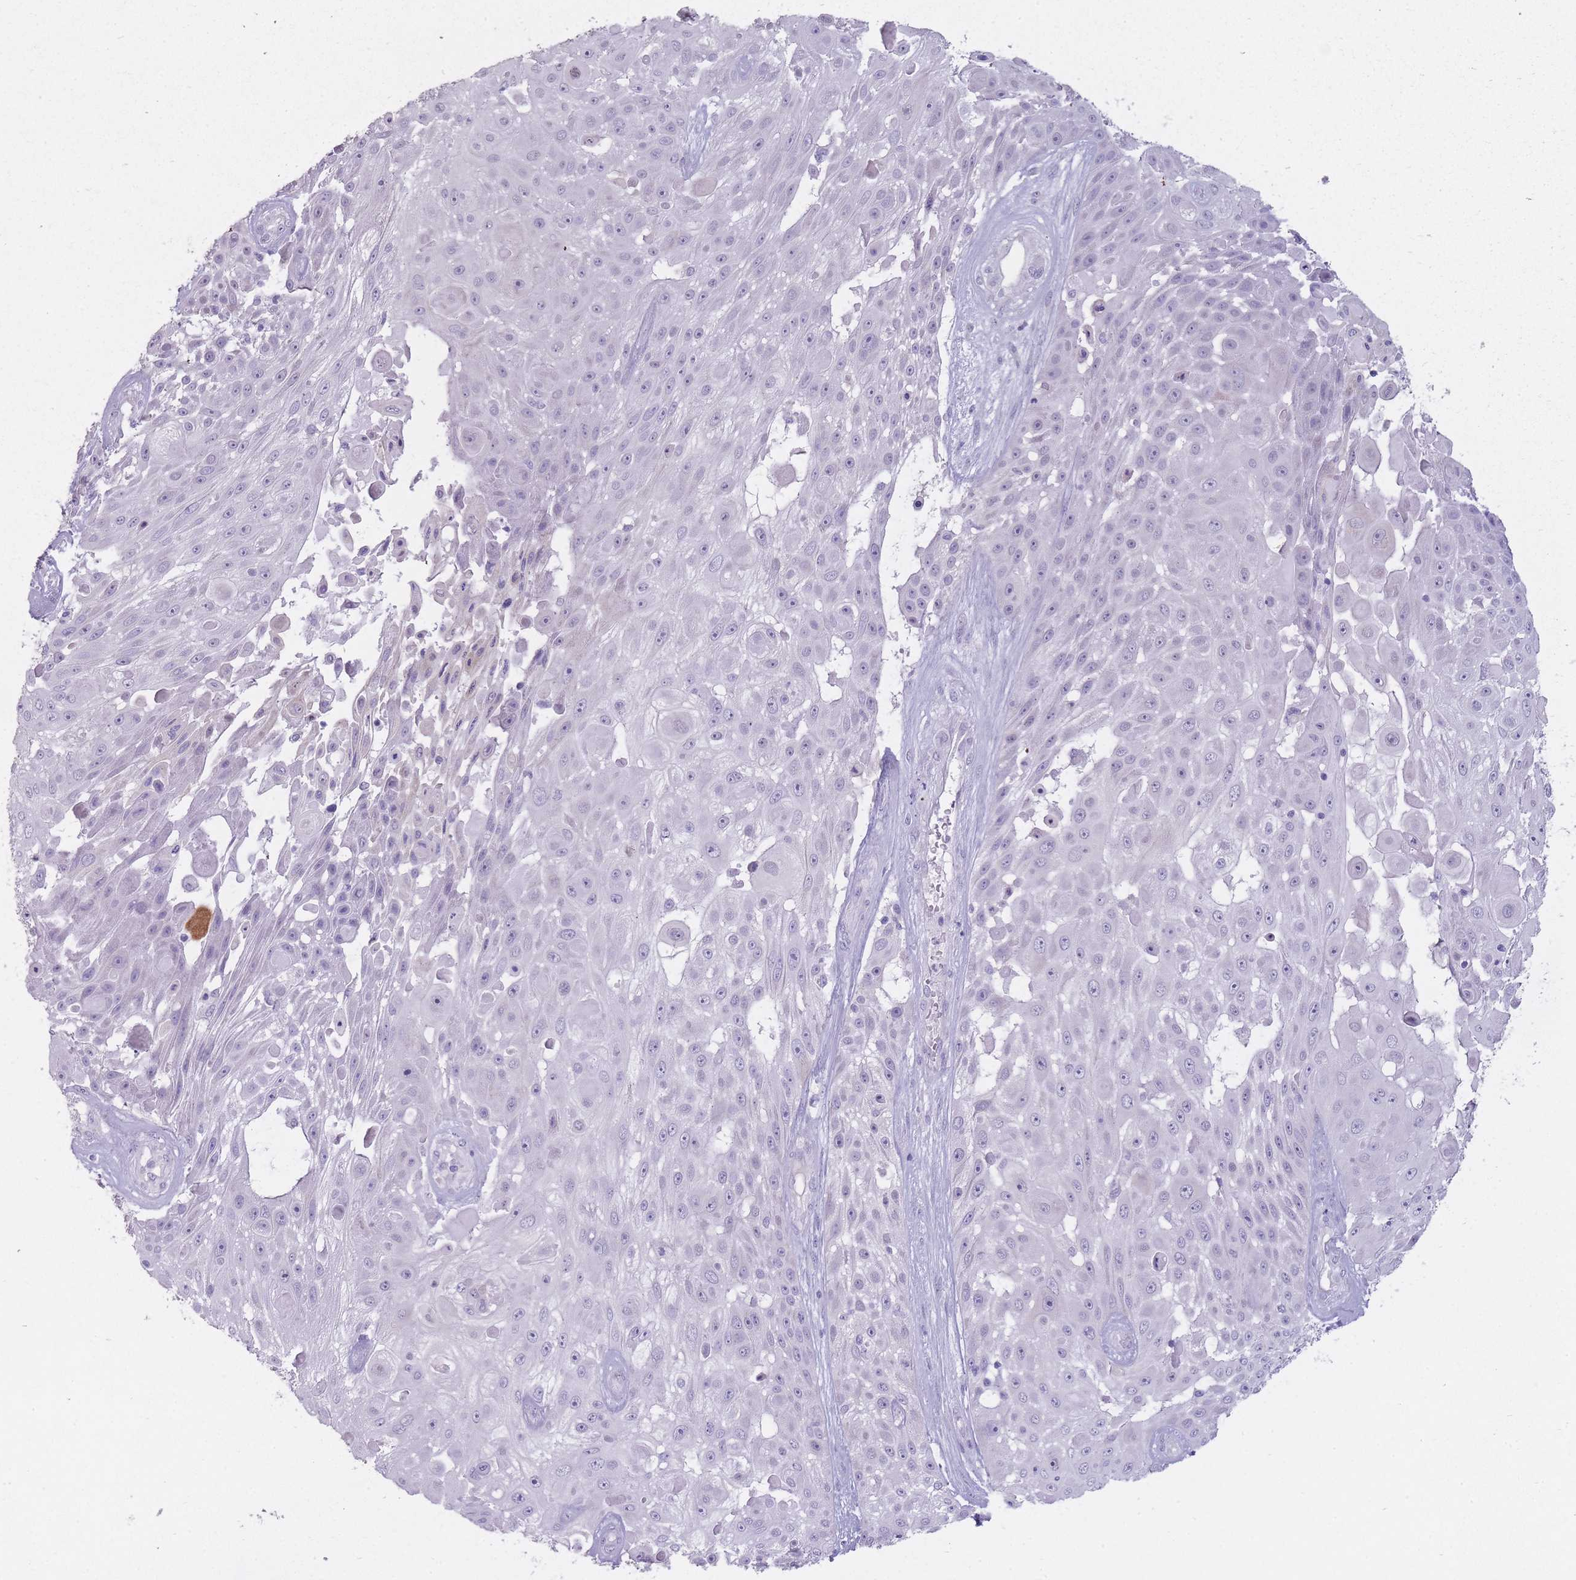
{"staining": {"intensity": "negative", "quantity": "none", "location": "none"}, "tissue": "skin cancer", "cell_type": "Tumor cells", "image_type": "cancer", "snomed": [{"axis": "morphology", "description": "Squamous cell carcinoma, NOS"}, {"axis": "topography", "description": "Skin"}], "caption": "Tumor cells are negative for protein expression in human skin squamous cell carcinoma. The staining was performed using DAB (3,3'-diaminobenzidine) to visualize the protein expression in brown, while the nuclei were stained in blue with hematoxylin (Magnification: 20x).", "gene": "DCANP1", "patient": {"sex": "female", "age": 86}}